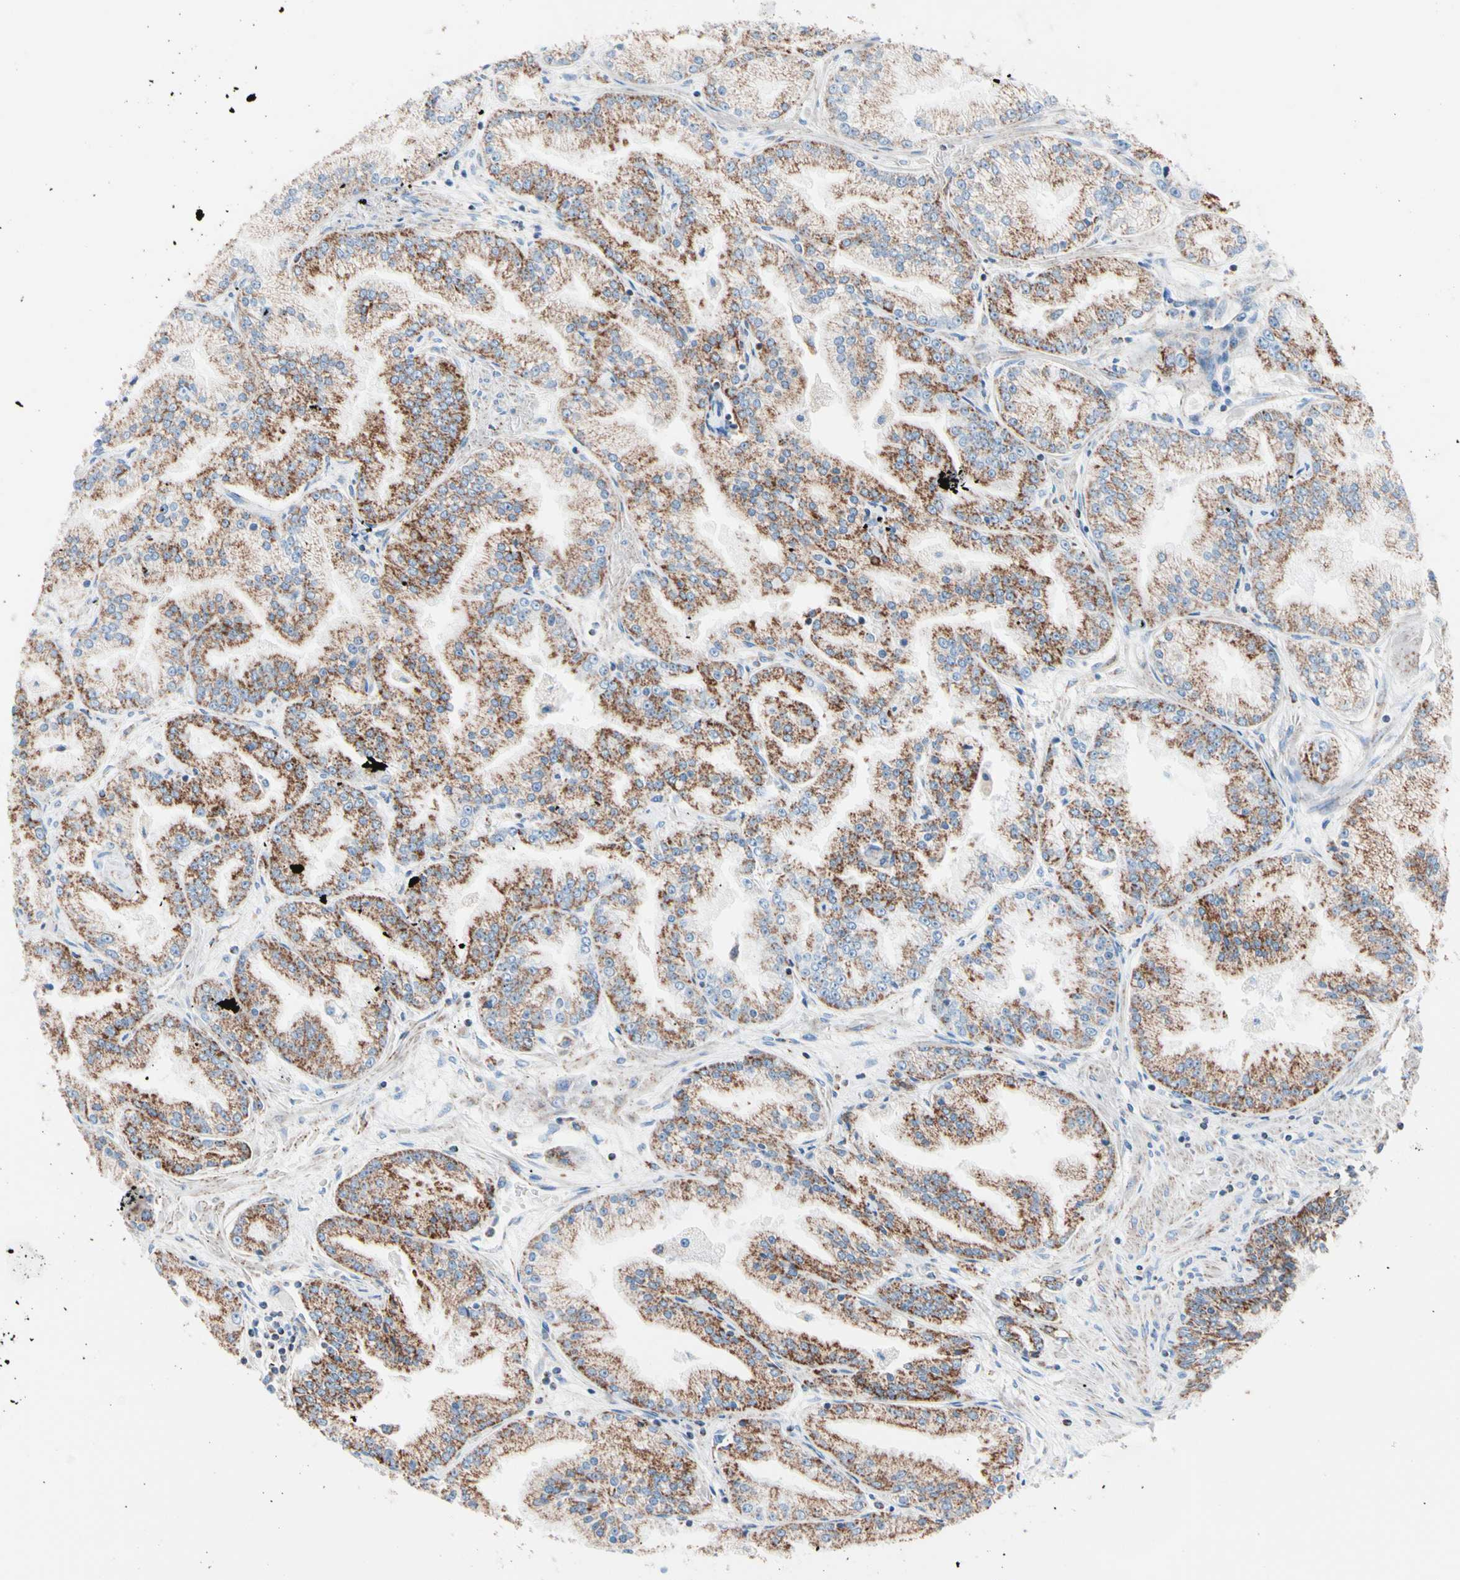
{"staining": {"intensity": "moderate", "quantity": ">75%", "location": "cytoplasmic/membranous"}, "tissue": "prostate cancer", "cell_type": "Tumor cells", "image_type": "cancer", "snomed": [{"axis": "morphology", "description": "Adenocarcinoma, High grade"}, {"axis": "topography", "description": "Prostate"}], "caption": "Immunohistochemistry histopathology image of human prostate cancer (adenocarcinoma (high-grade)) stained for a protein (brown), which demonstrates medium levels of moderate cytoplasmic/membranous staining in about >75% of tumor cells.", "gene": "HK1", "patient": {"sex": "male", "age": 61}}